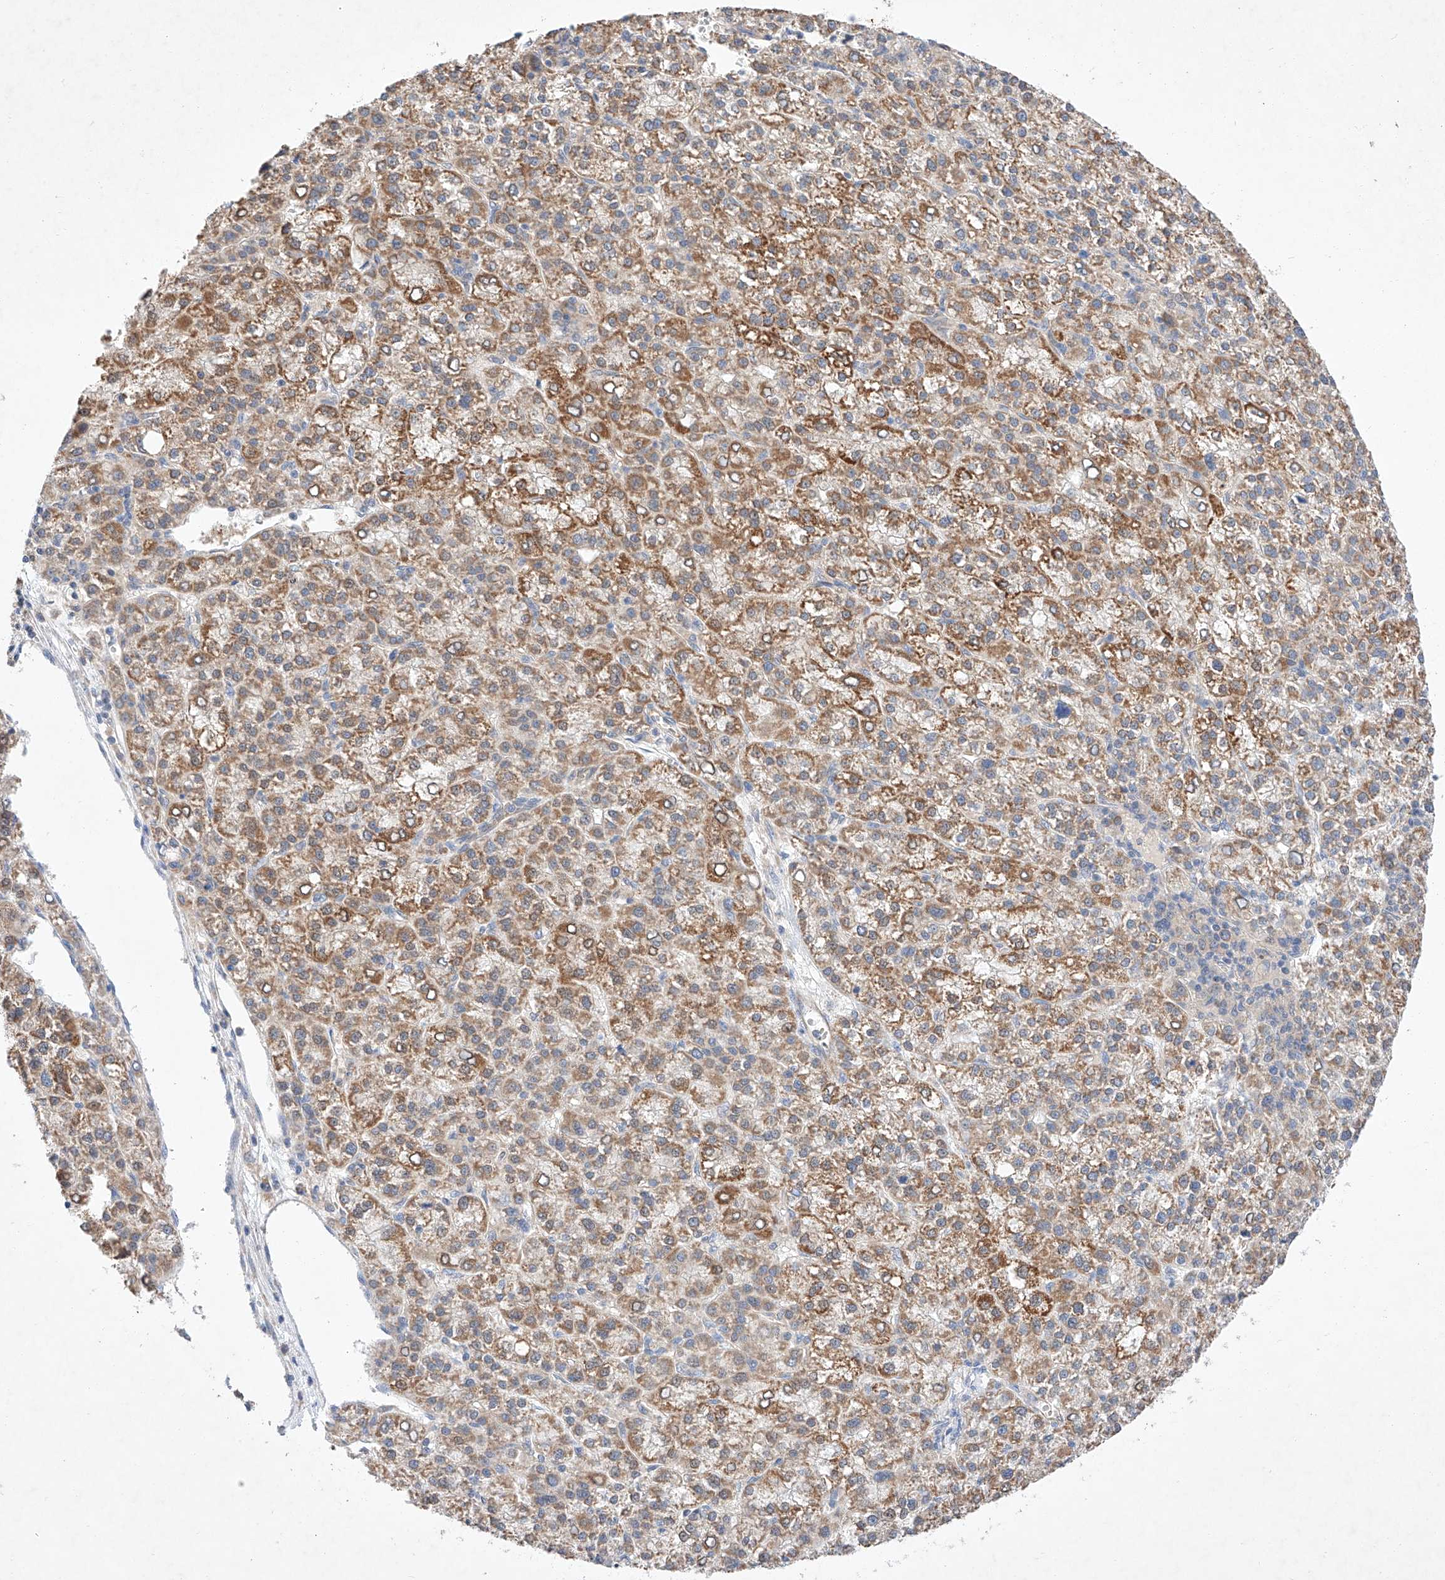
{"staining": {"intensity": "moderate", "quantity": ">75%", "location": "cytoplasmic/membranous"}, "tissue": "liver cancer", "cell_type": "Tumor cells", "image_type": "cancer", "snomed": [{"axis": "morphology", "description": "Carcinoma, Hepatocellular, NOS"}, {"axis": "topography", "description": "Liver"}], "caption": "The image exhibits staining of liver cancer (hepatocellular carcinoma), revealing moderate cytoplasmic/membranous protein staining (brown color) within tumor cells.", "gene": "C6orf118", "patient": {"sex": "female", "age": 58}}